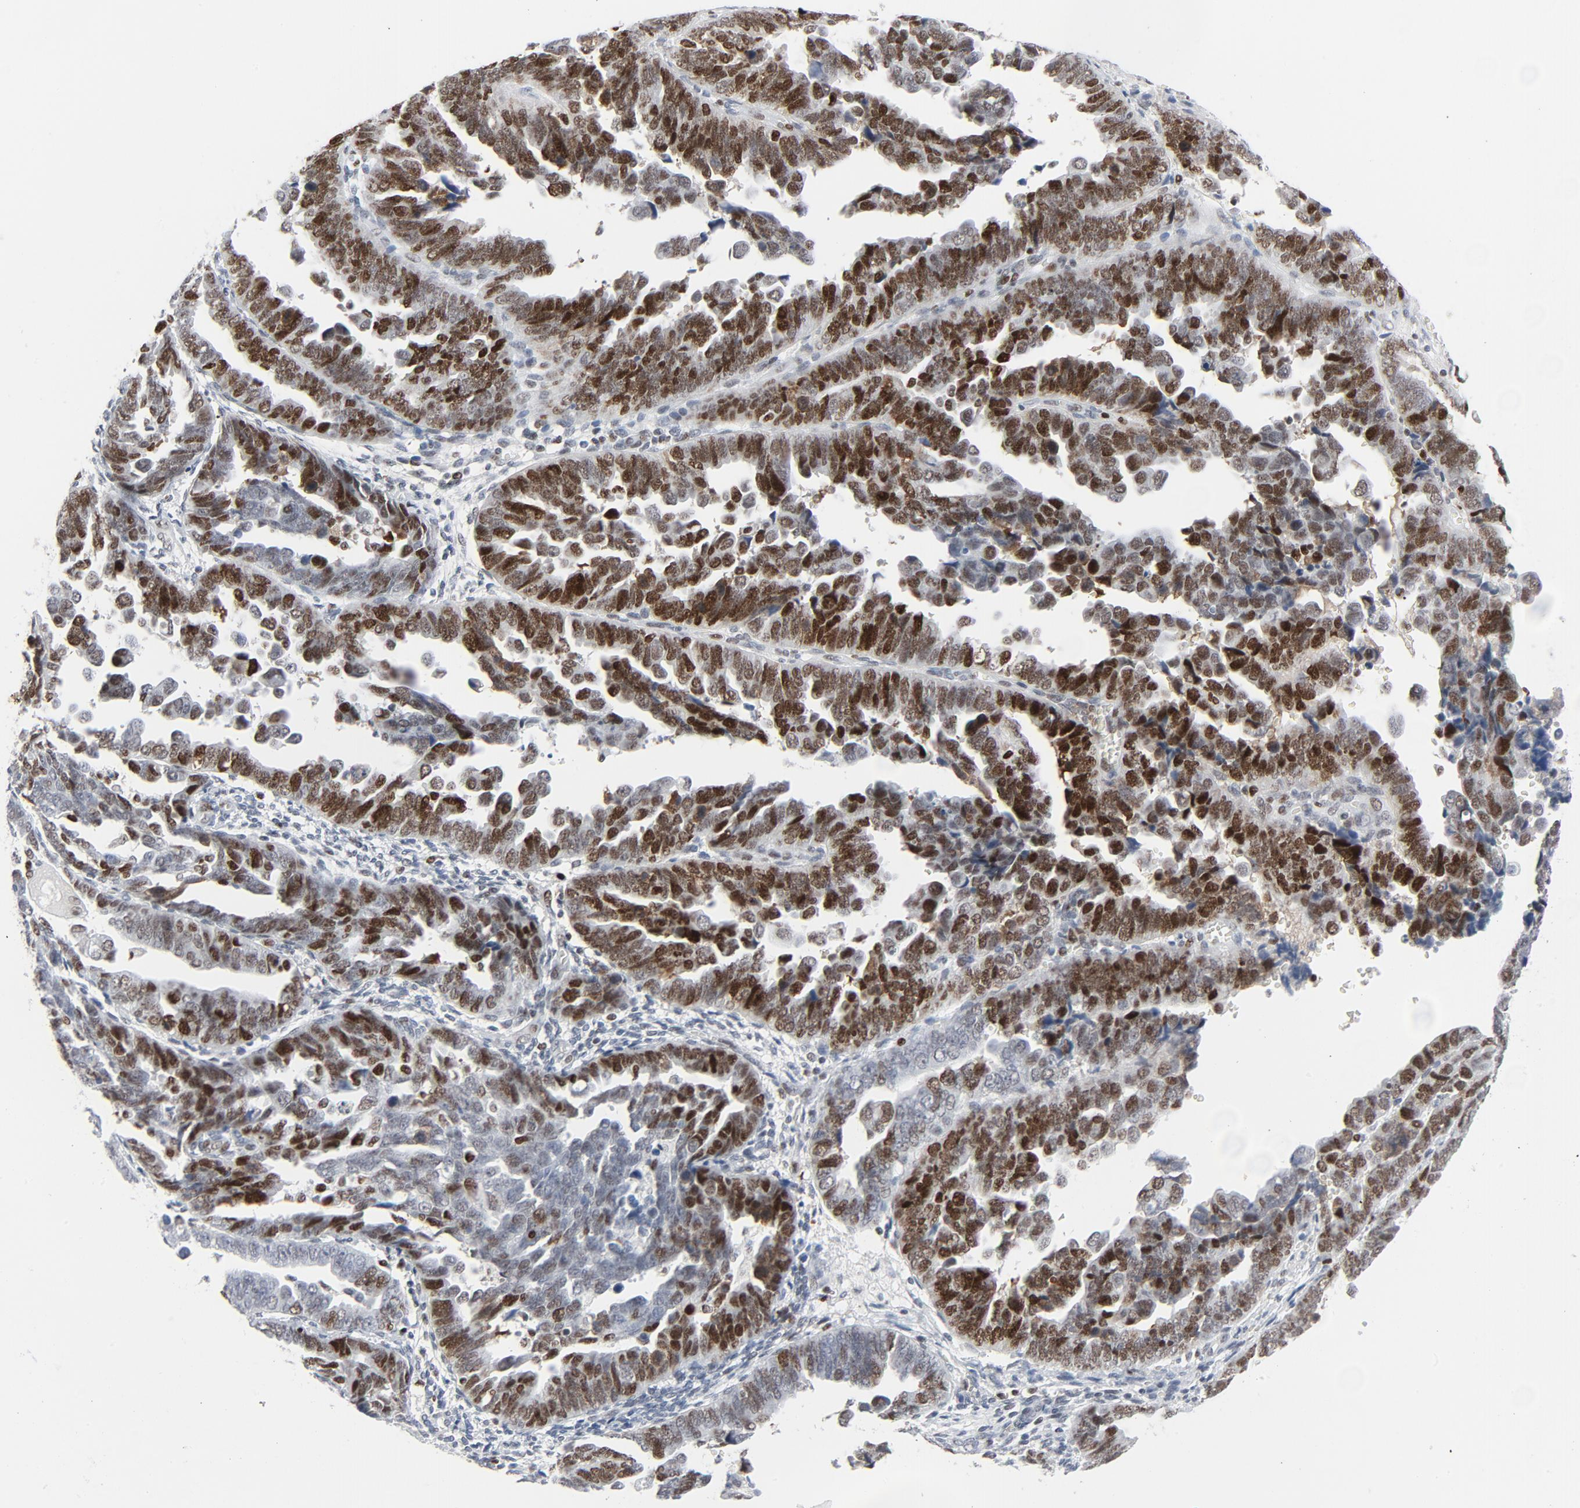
{"staining": {"intensity": "strong", "quantity": "25%-75%", "location": "nuclear"}, "tissue": "endometrial cancer", "cell_type": "Tumor cells", "image_type": "cancer", "snomed": [{"axis": "morphology", "description": "Adenocarcinoma, NOS"}, {"axis": "topography", "description": "Endometrium"}], "caption": "Human endometrial cancer (adenocarcinoma) stained with a protein marker reveals strong staining in tumor cells.", "gene": "POLD1", "patient": {"sex": "female", "age": 75}}